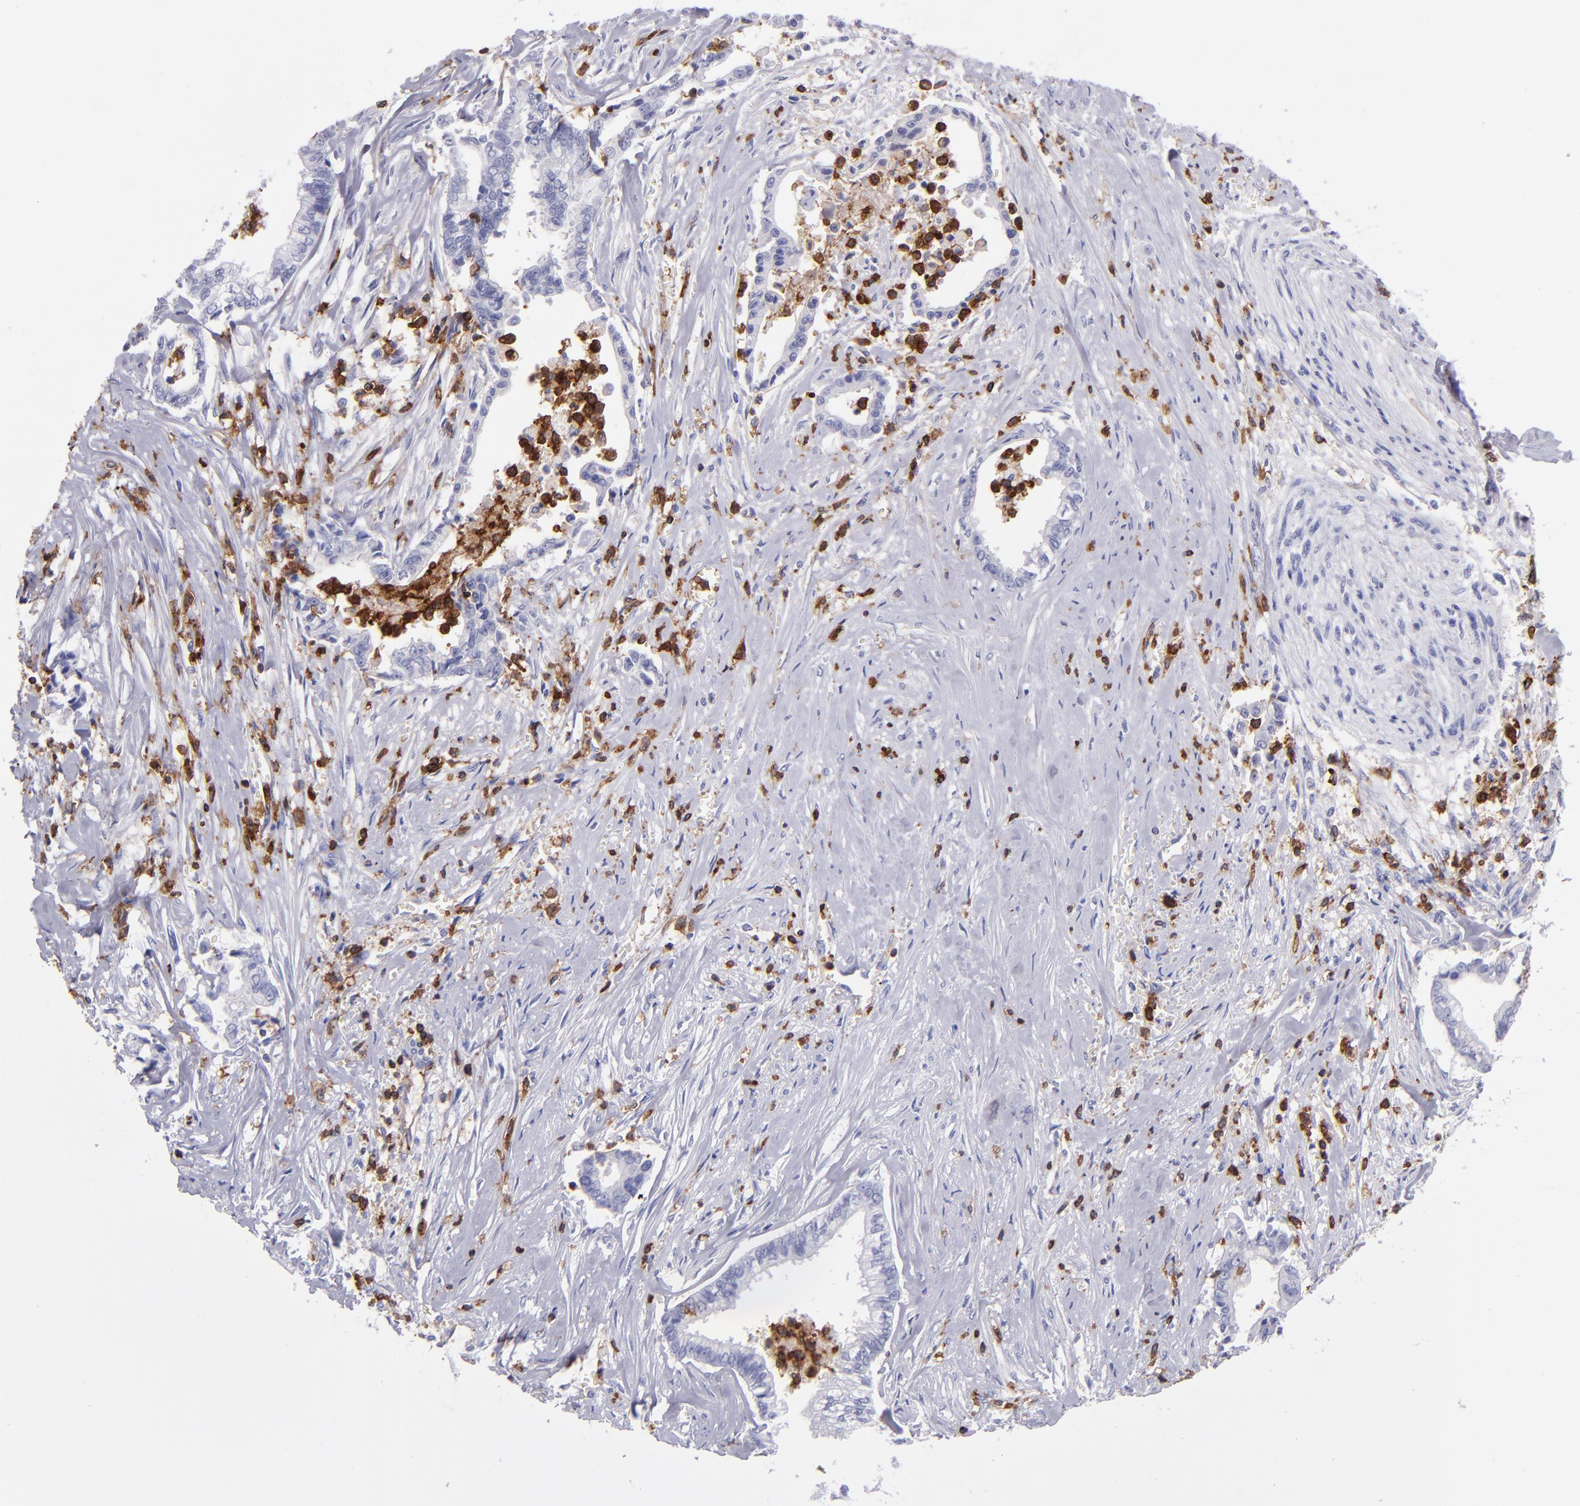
{"staining": {"intensity": "negative", "quantity": "none", "location": "none"}, "tissue": "liver cancer", "cell_type": "Tumor cells", "image_type": "cancer", "snomed": [{"axis": "morphology", "description": "Cholangiocarcinoma"}, {"axis": "topography", "description": "Liver"}], "caption": "Tumor cells are negative for brown protein staining in liver cancer. (DAB (3,3'-diaminobenzidine) IHC, high magnification).", "gene": "ICAM3", "patient": {"sex": "male", "age": 57}}